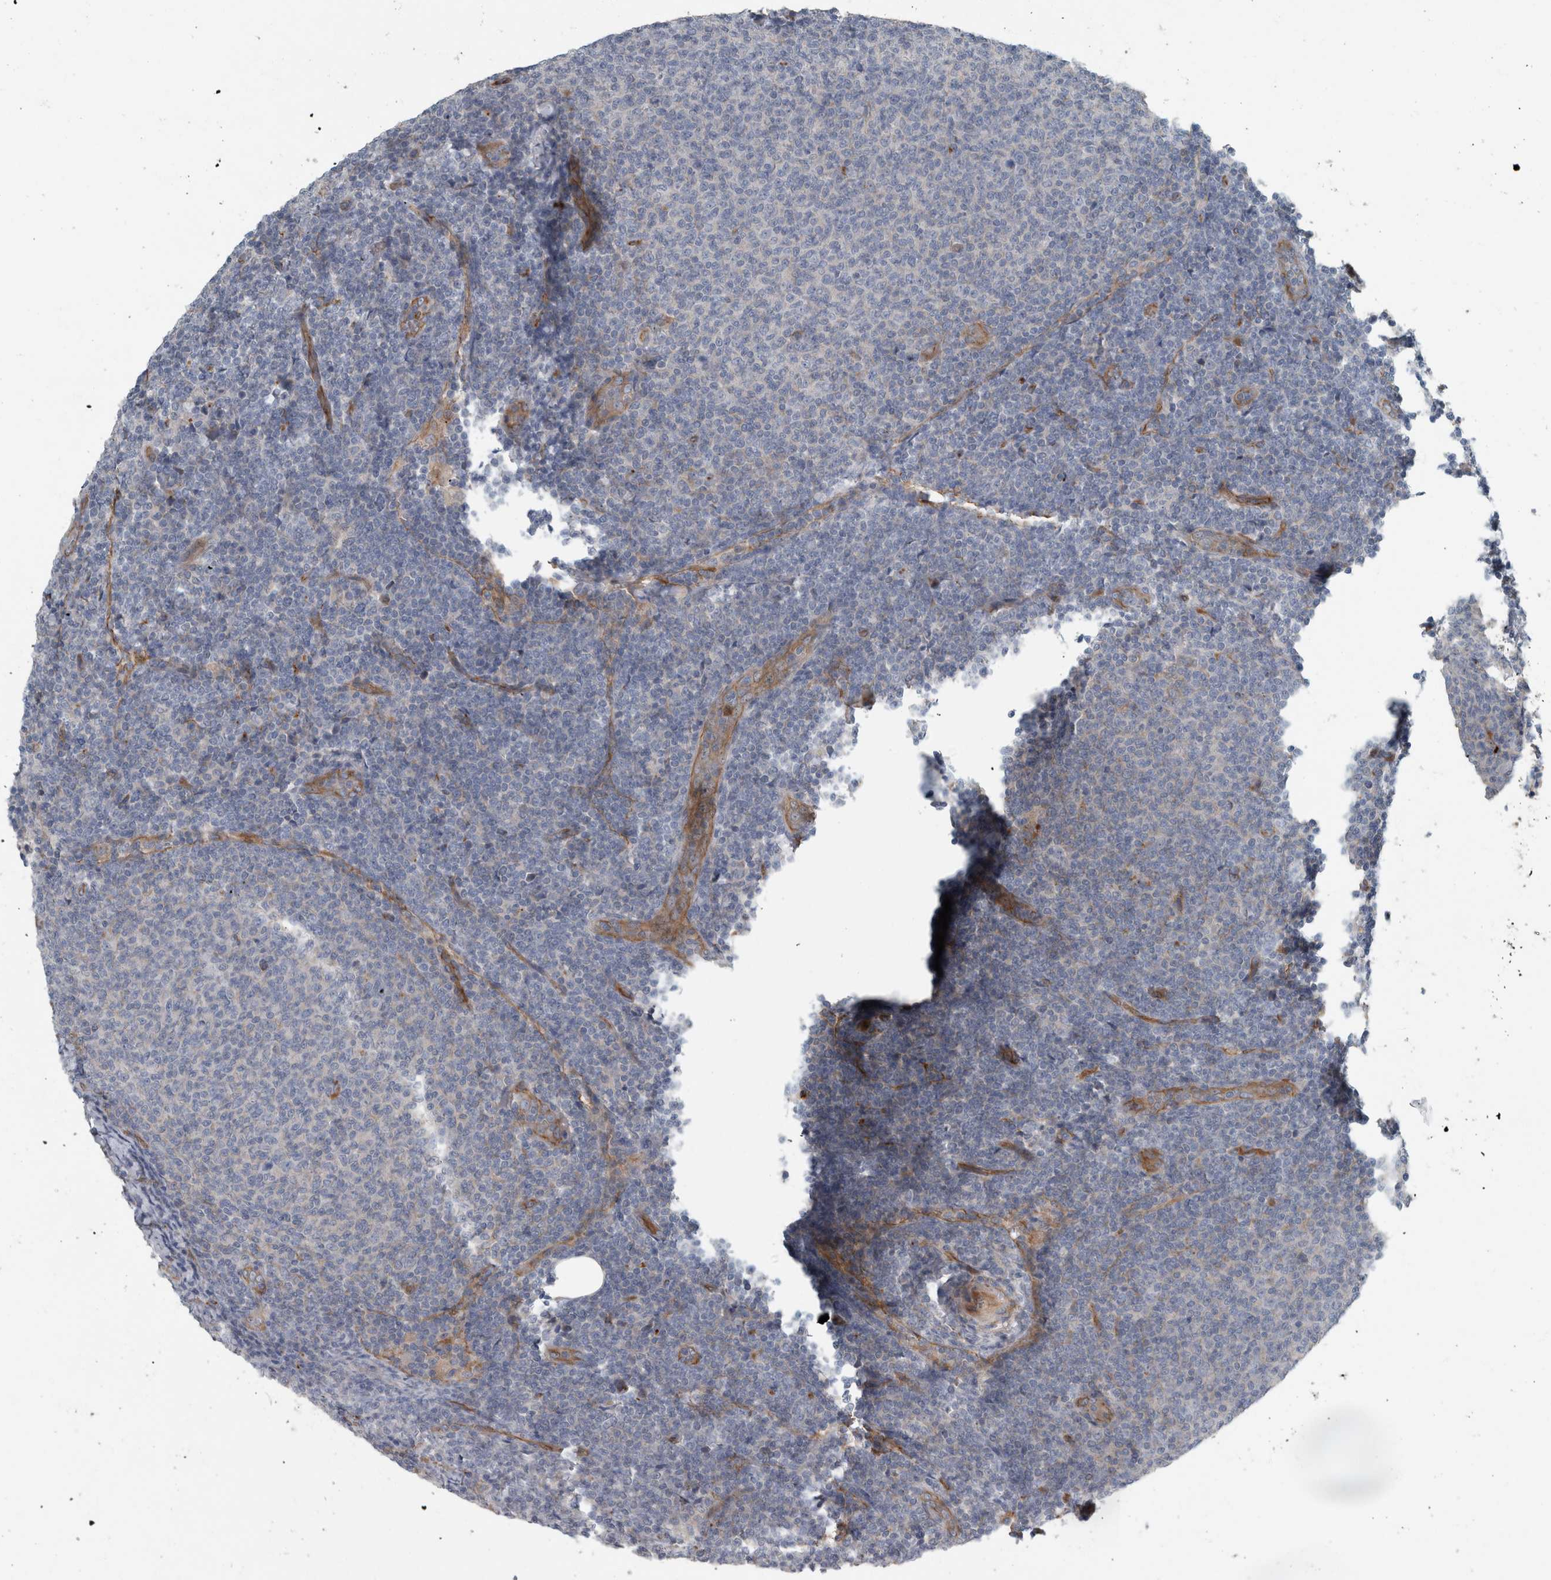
{"staining": {"intensity": "negative", "quantity": "none", "location": "none"}, "tissue": "lymphoma", "cell_type": "Tumor cells", "image_type": "cancer", "snomed": [{"axis": "morphology", "description": "Malignant lymphoma, non-Hodgkin's type, Low grade"}, {"axis": "topography", "description": "Lymph node"}], "caption": "Tumor cells are negative for protein expression in human malignant lymphoma, non-Hodgkin's type (low-grade).", "gene": "GLT8D2", "patient": {"sex": "male", "age": 66}}